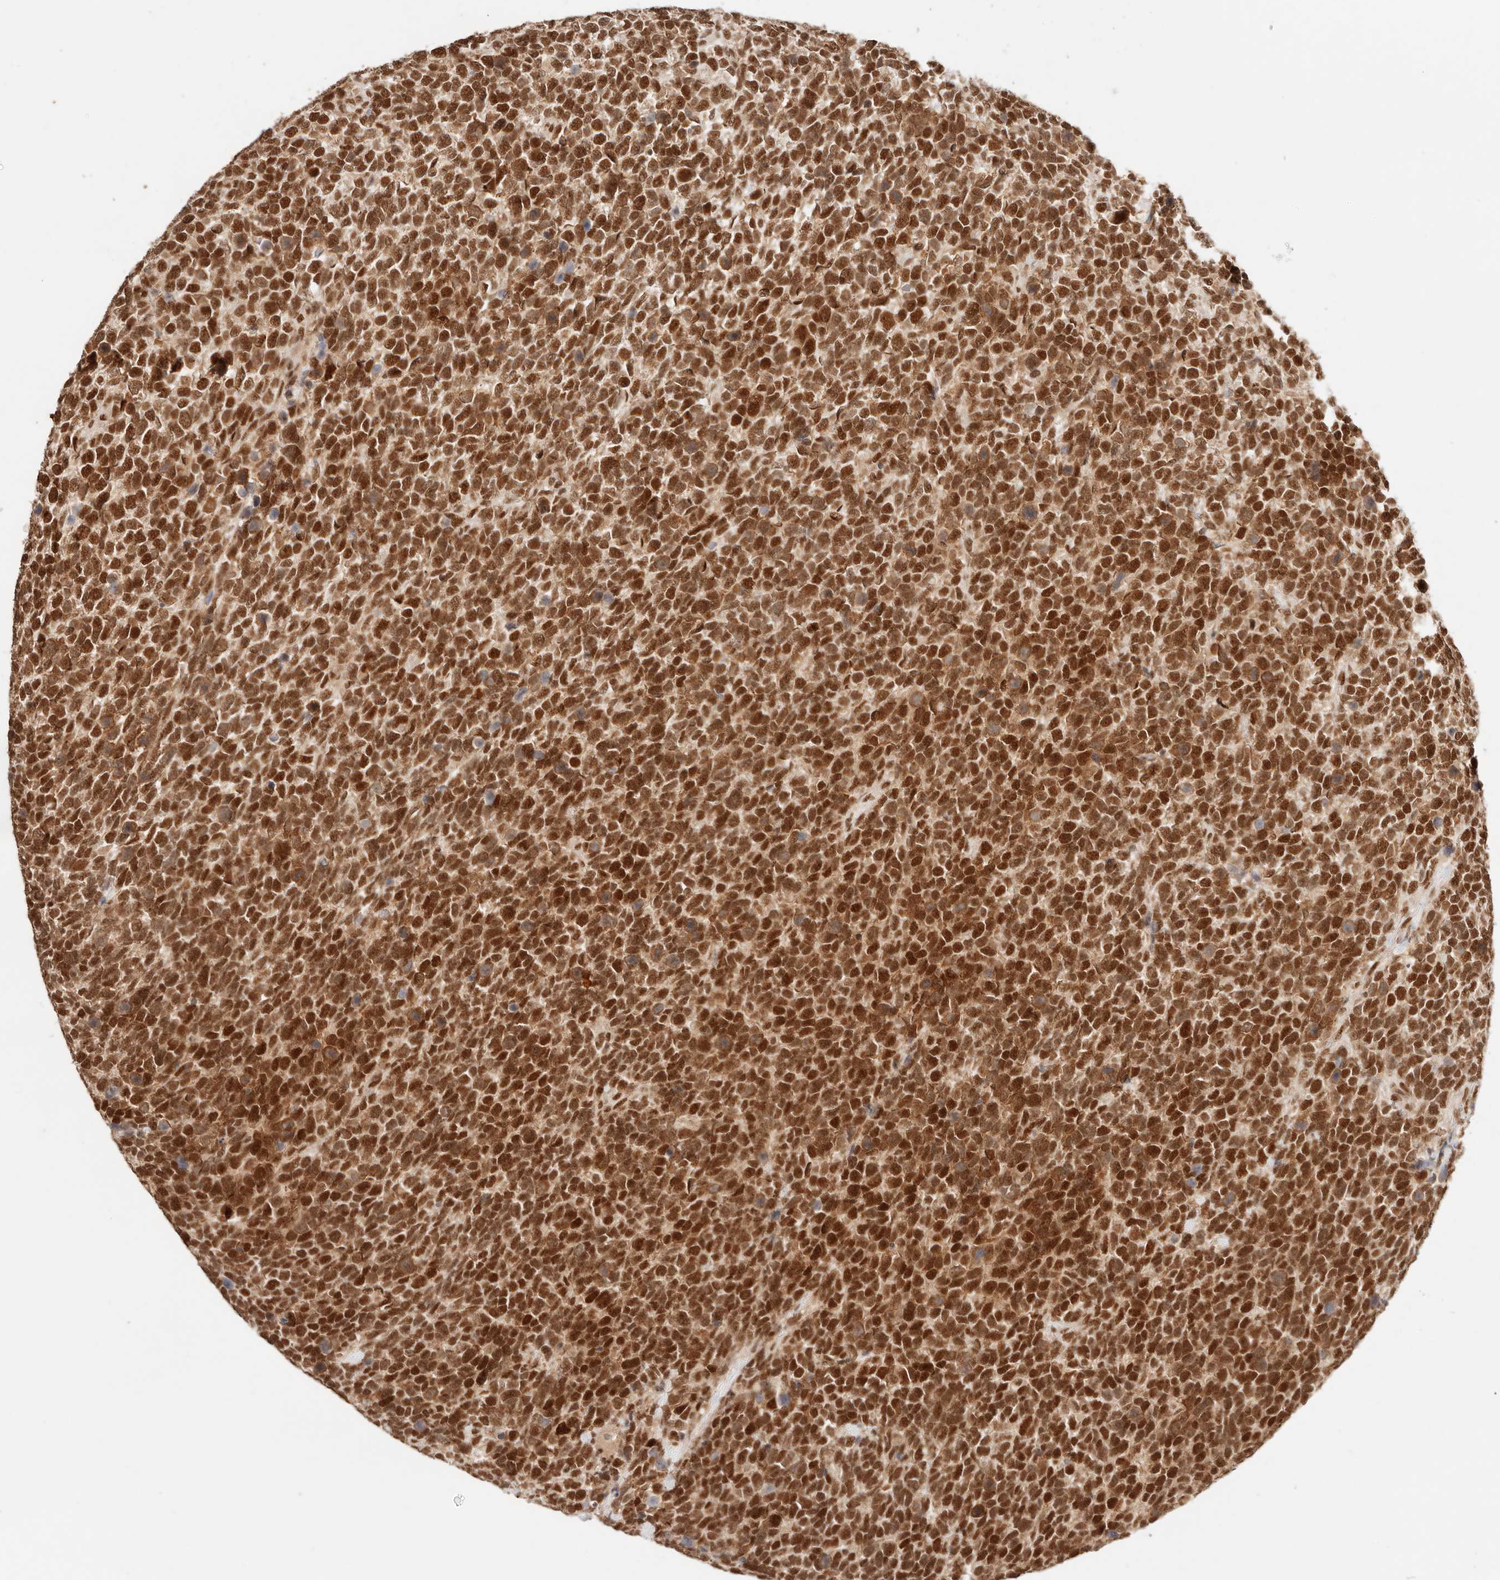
{"staining": {"intensity": "strong", "quantity": ">75%", "location": "nuclear"}, "tissue": "urothelial cancer", "cell_type": "Tumor cells", "image_type": "cancer", "snomed": [{"axis": "morphology", "description": "Urothelial carcinoma, High grade"}, {"axis": "topography", "description": "Urinary bladder"}], "caption": "High-magnification brightfield microscopy of urothelial cancer stained with DAB (brown) and counterstained with hematoxylin (blue). tumor cells exhibit strong nuclear expression is seen in approximately>75% of cells.", "gene": "GTF2E2", "patient": {"sex": "female", "age": 82}}